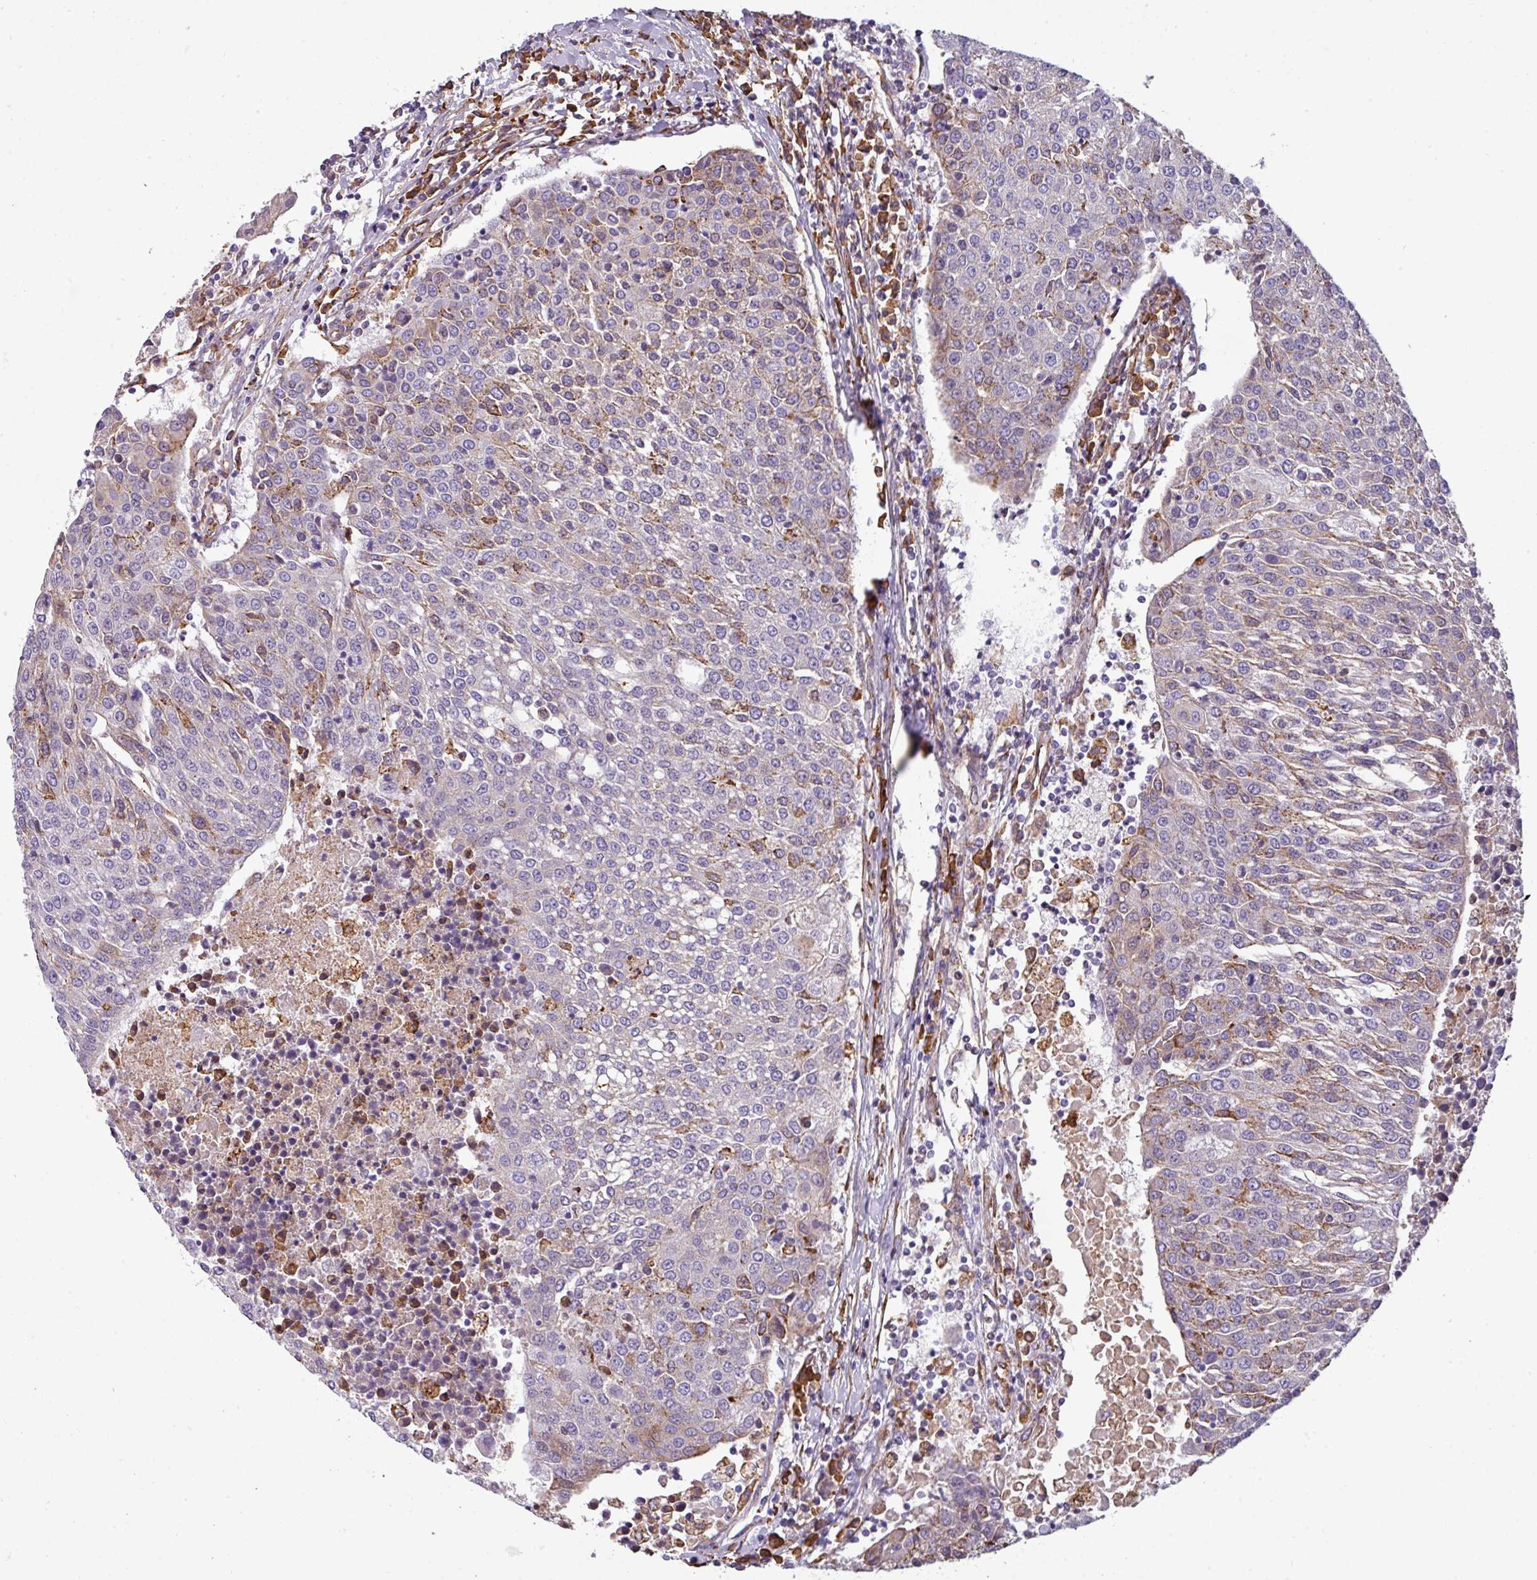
{"staining": {"intensity": "negative", "quantity": "none", "location": "none"}, "tissue": "urothelial cancer", "cell_type": "Tumor cells", "image_type": "cancer", "snomed": [{"axis": "morphology", "description": "Urothelial carcinoma, High grade"}, {"axis": "topography", "description": "Urinary bladder"}], "caption": "There is no significant positivity in tumor cells of urothelial carcinoma (high-grade). (Brightfield microscopy of DAB (3,3'-diaminobenzidine) immunohistochemistry at high magnification).", "gene": "BUD23", "patient": {"sex": "female", "age": 85}}